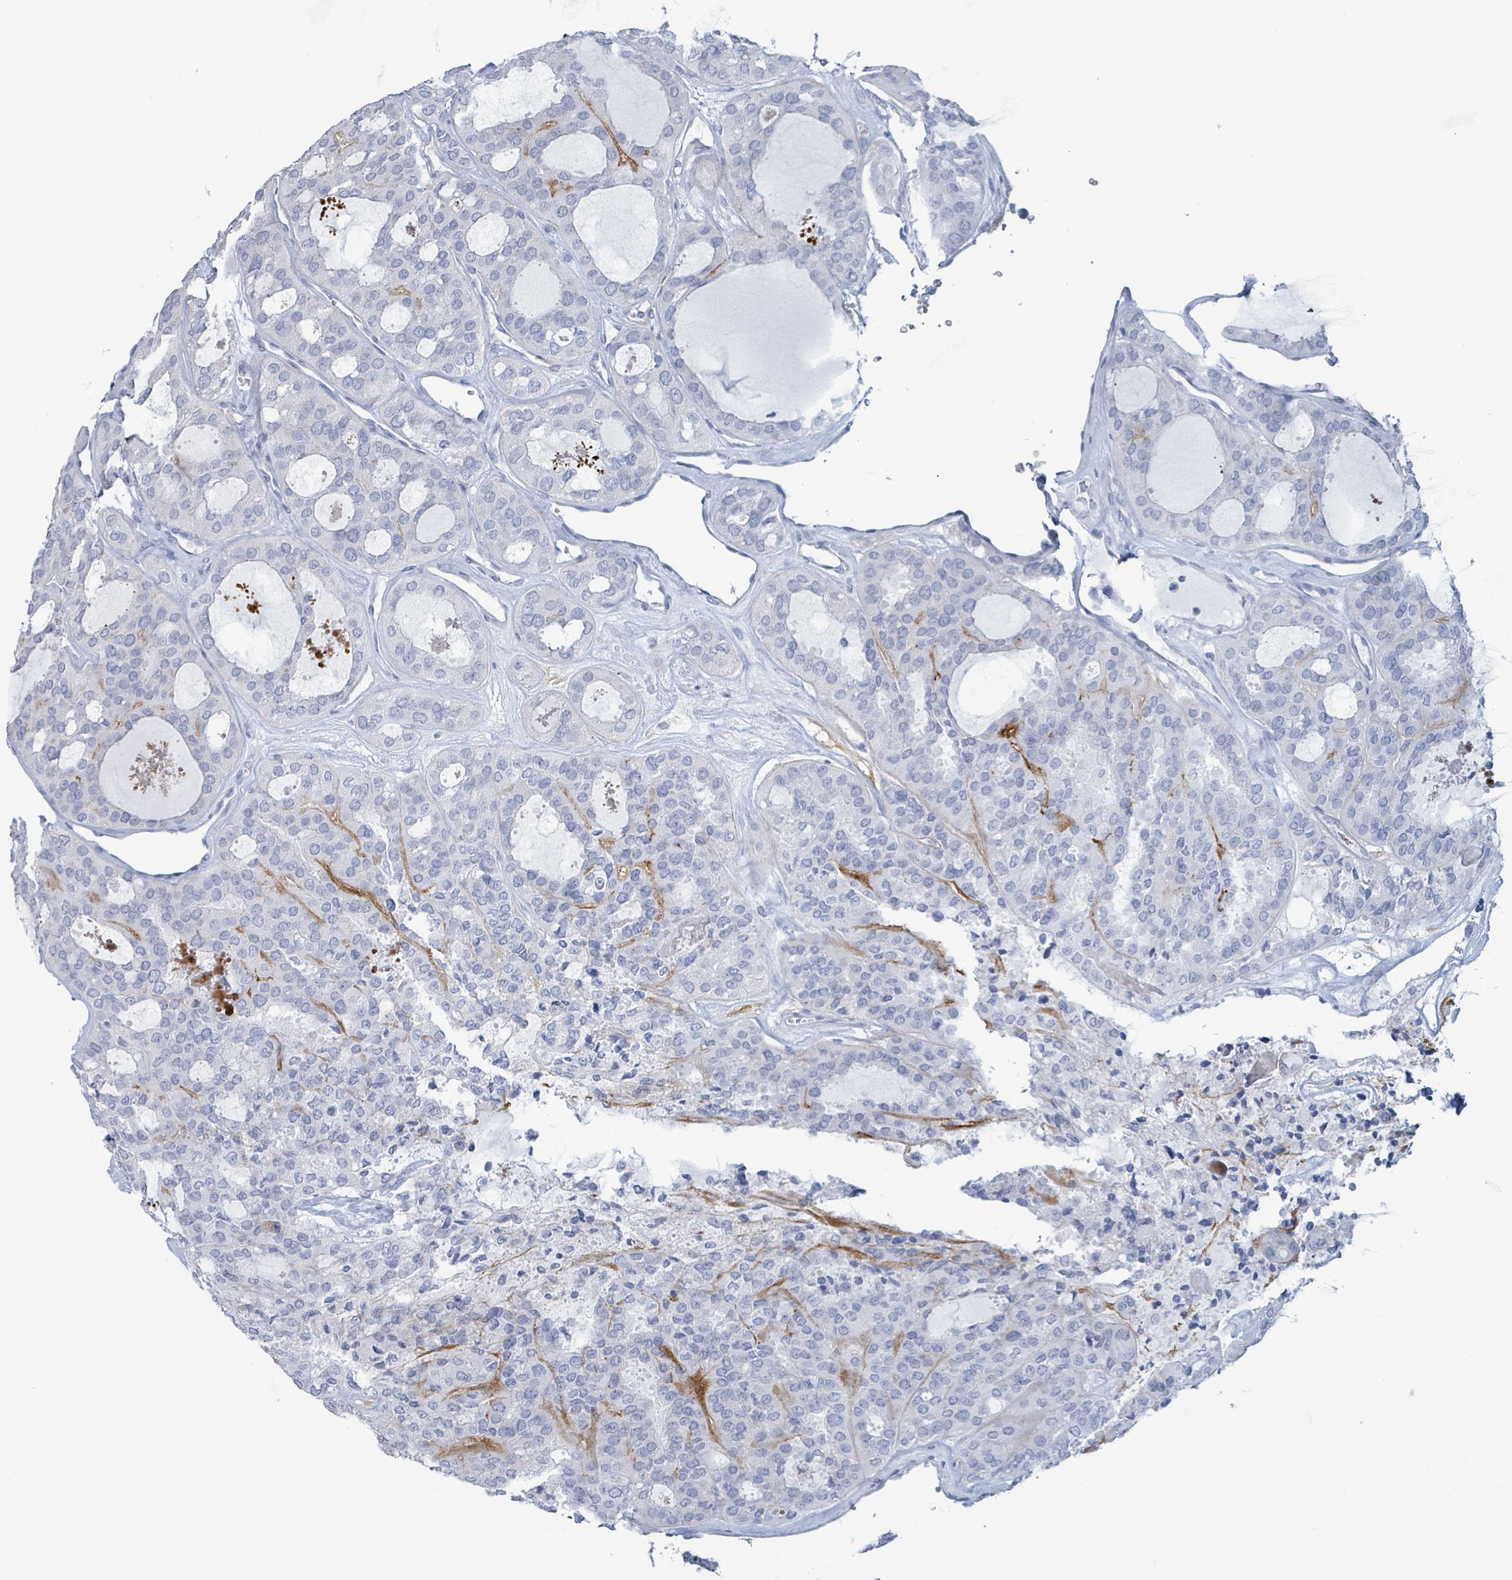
{"staining": {"intensity": "negative", "quantity": "none", "location": "none"}, "tissue": "thyroid cancer", "cell_type": "Tumor cells", "image_type": "cancer", "snomed": [{"axis": "morphology", "description": "Follicular adenoma carcinoma, NOS"}, {"axis": "topography", "description": "Thyroid gland"}], "caption": "An image of human thyroid cancer is negative for staining in tumor cells. The staining was performed using DAB to visualize the protein expression in brown, while the nuclei were stained in blue with hematoxylin (Magnification: 20x).", "gene": "PKLR", "patient": {"sex": "male", "age": 75}}